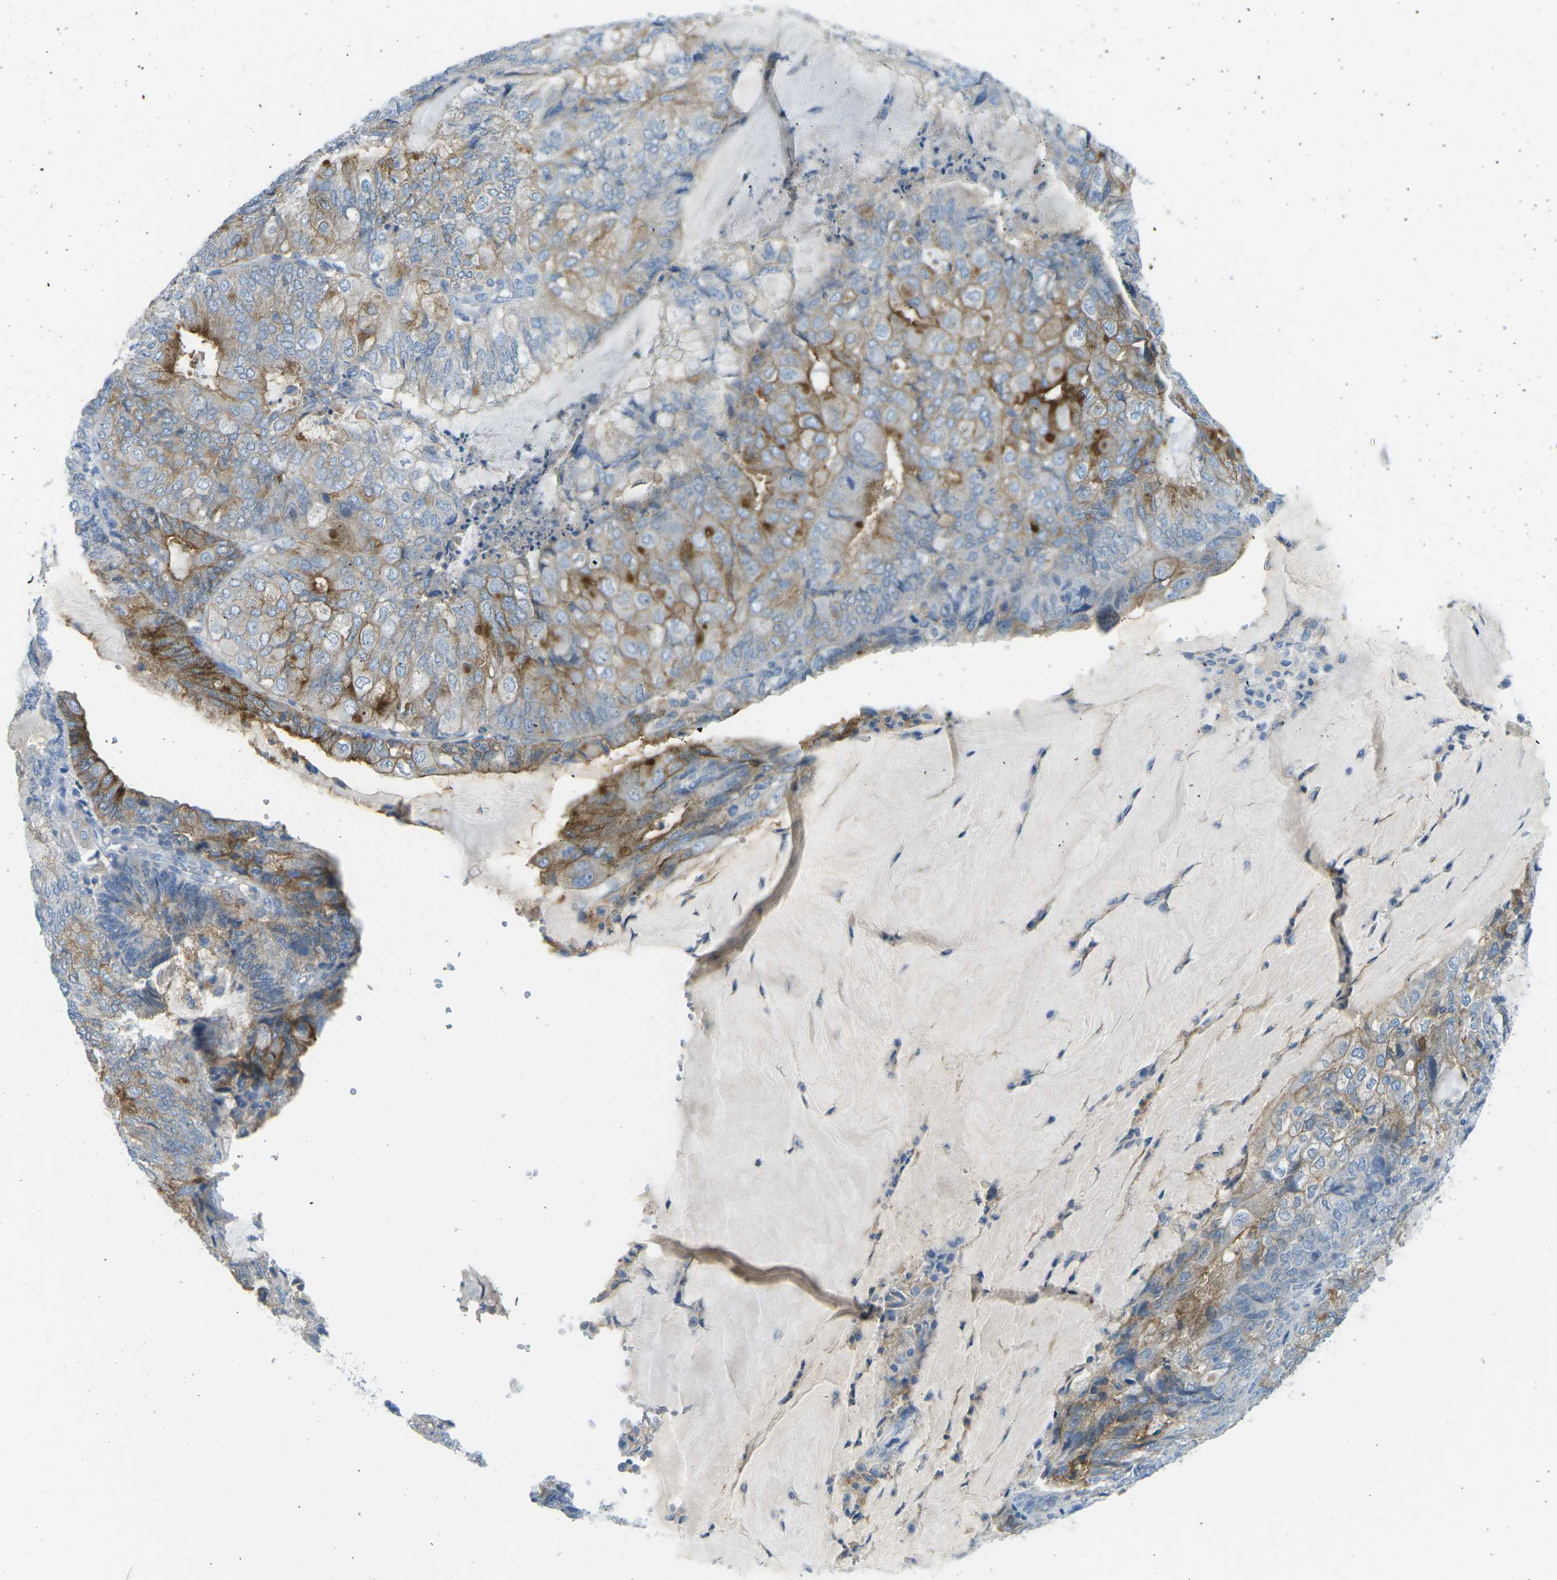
{"staining": {"intensity": "moderate", "quantity": ">75%", "location": "cytoplasmic/membranous"}, "tissue": "endometrial cancer", "cell_type": "Tumor cells", "image_type": "cancer", "snomed": [{"axis": "morphology", "description": "Adenocarcinoma, NOS"}, {"axis": "topography", "description": "Endometrium"}], "caption": "Immunohistochemistry (IHC) micrograph of human endometrial adenocarcinoma stained for a protein (brown), which exhibits medium levels of moderate cytoplasmic/membranous staining in about >75% of tumor cells.", "gene": "CD47", "patient": {"sex": "female", "age": 81}}